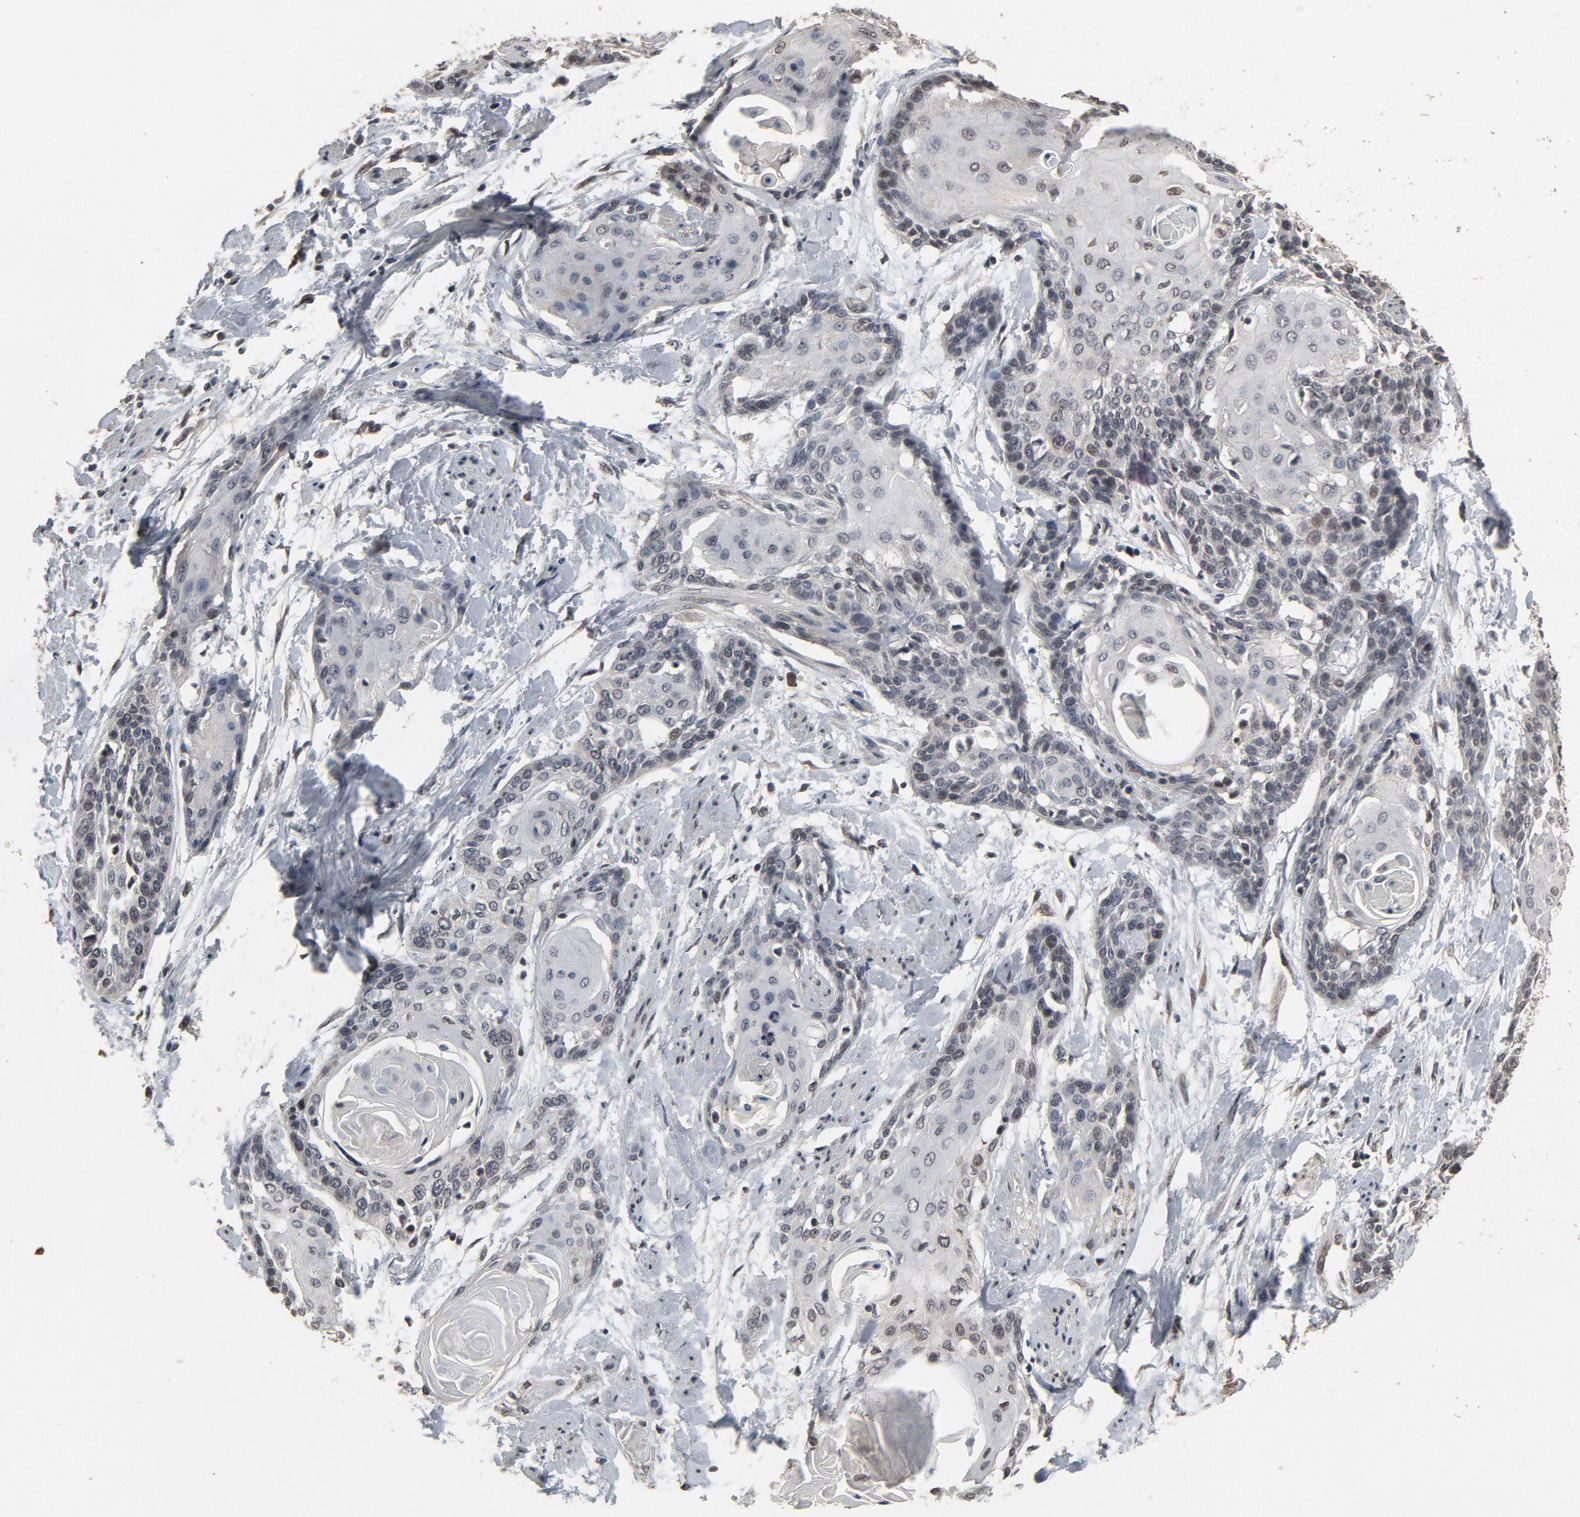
{"staining": {"intensity": "weak", "quantity": "<25%", "location": "nuclear"}, "tissue": "cervical cancer", "cell_type": "Tumor cells", "image_type": "cancer", "snomed": [{"axis": "morphology", "description": "Squamous cell carcinoma, NOS"}, {"axis": "topography", "description": "Cervix"}], "caption": "A high-resolution image shows immunohistochemistry (IHC) staining of cervical cancer, which exhibits no significant expression in tumor cells. (Stains: DAB (3,3'-diaminobenzidine) immunohistochemistry with hematoxylin counter stain, Microscopy: brightfield microscopy at high magnification).", "gene": "POM121", "patient": {"sex": "female", "age": 57}}